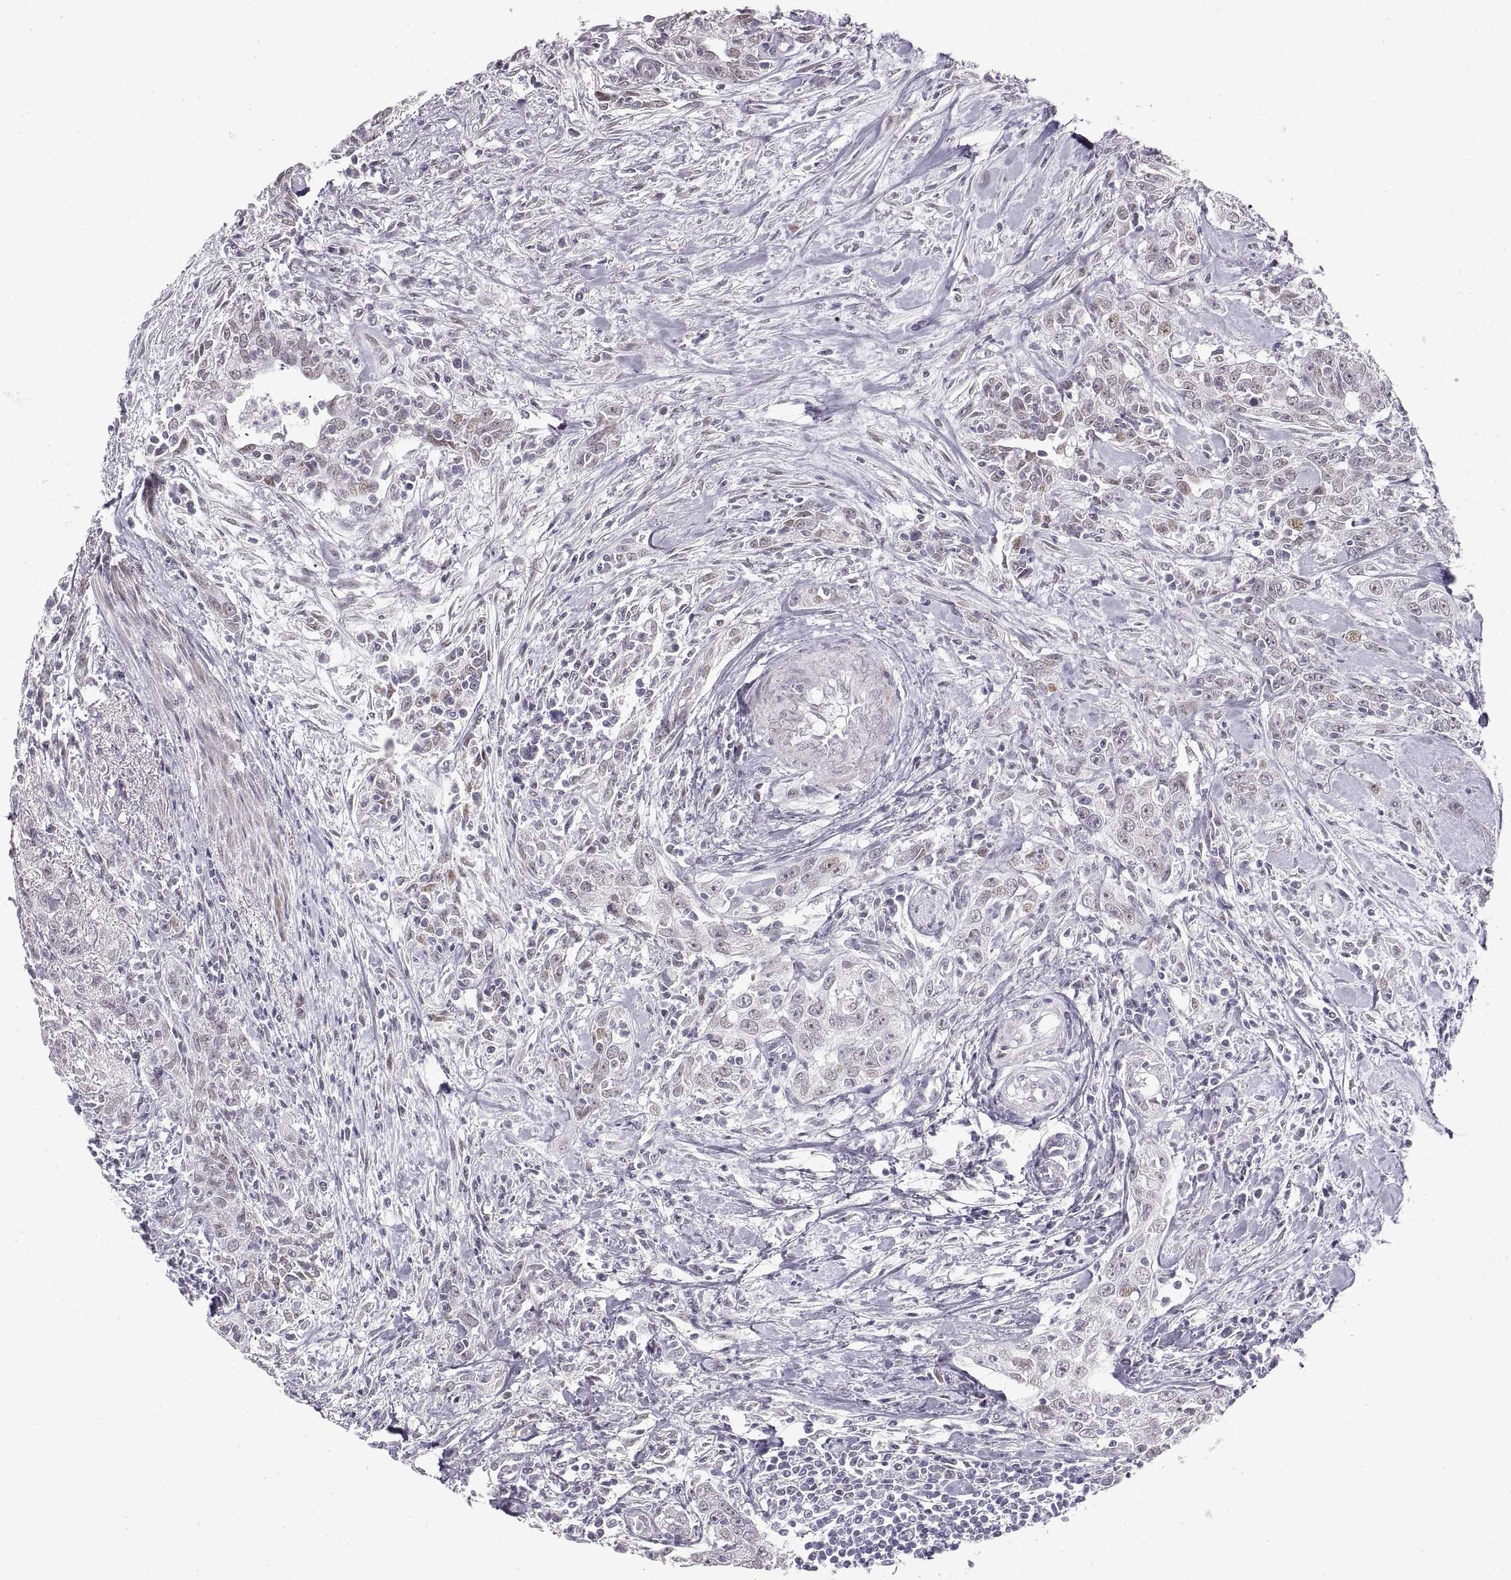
{"staining": {"intensity": "weak", "quantity": "<25%", "location": "cytoplasmic/membranous"}, "tissue": "urothelial cancer", "cell_type": "Tumor cells", "image_type": "cancer", "snomed": [{"axis": "morphology", "description": "Urothelial carcinoma, High grade"}, {"axis": "topography", "description": "Urinary bladder"}], "caption": "An IHC histopathology image of high-grade urothelial carcinoma is shown. There is no staining in tumor cells of high-grade urothelial carcinoma. The staining is performed using DAB brown chromogen with nuclei counter-stained in using hematoxylin.", "gene": "NANOS3", "patient": {"sex": "male", "age": 83}}